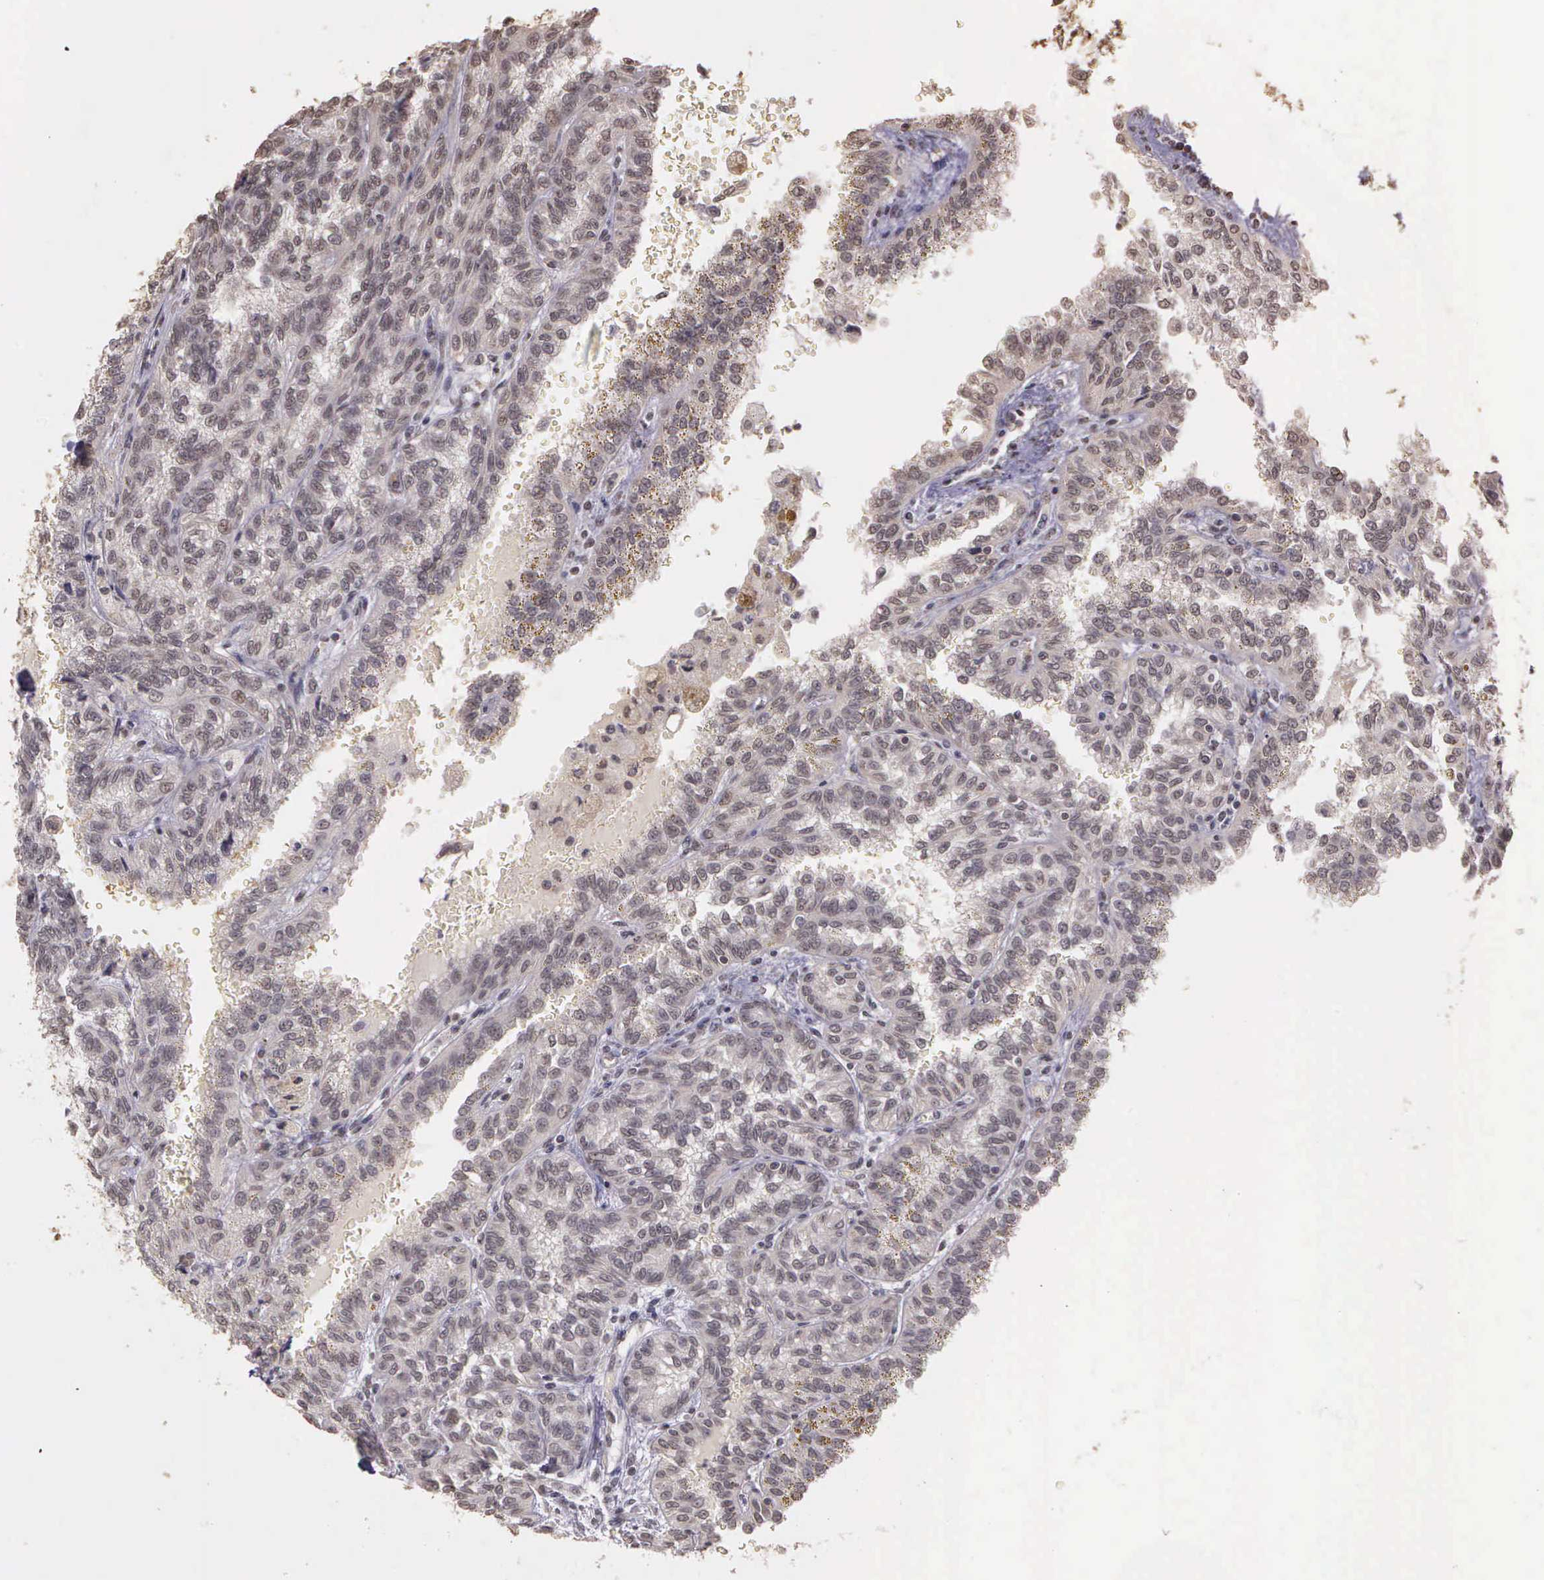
{"staining": {"intensity": "negative", "quantity": "none", "location": "none"}, "tissue": "renal cancer", "cell_type": "Tumor cells", "image_type": "cancer", "snomed": [{"axis": "morphology", "description": "Inflammation, NOS"}, {"axis": "morphology", "description": "Adenocarcinoma, NOS"}, {"axis": "topography", "description": "Kidney"}], "caption": "Renal adenocarcinoma stained for a protein using immunohistochemistry (IHC) shows no positivity tumor cells.", "gene": "ARMCX5", "patient": {"sex": "male", "age": 68}}